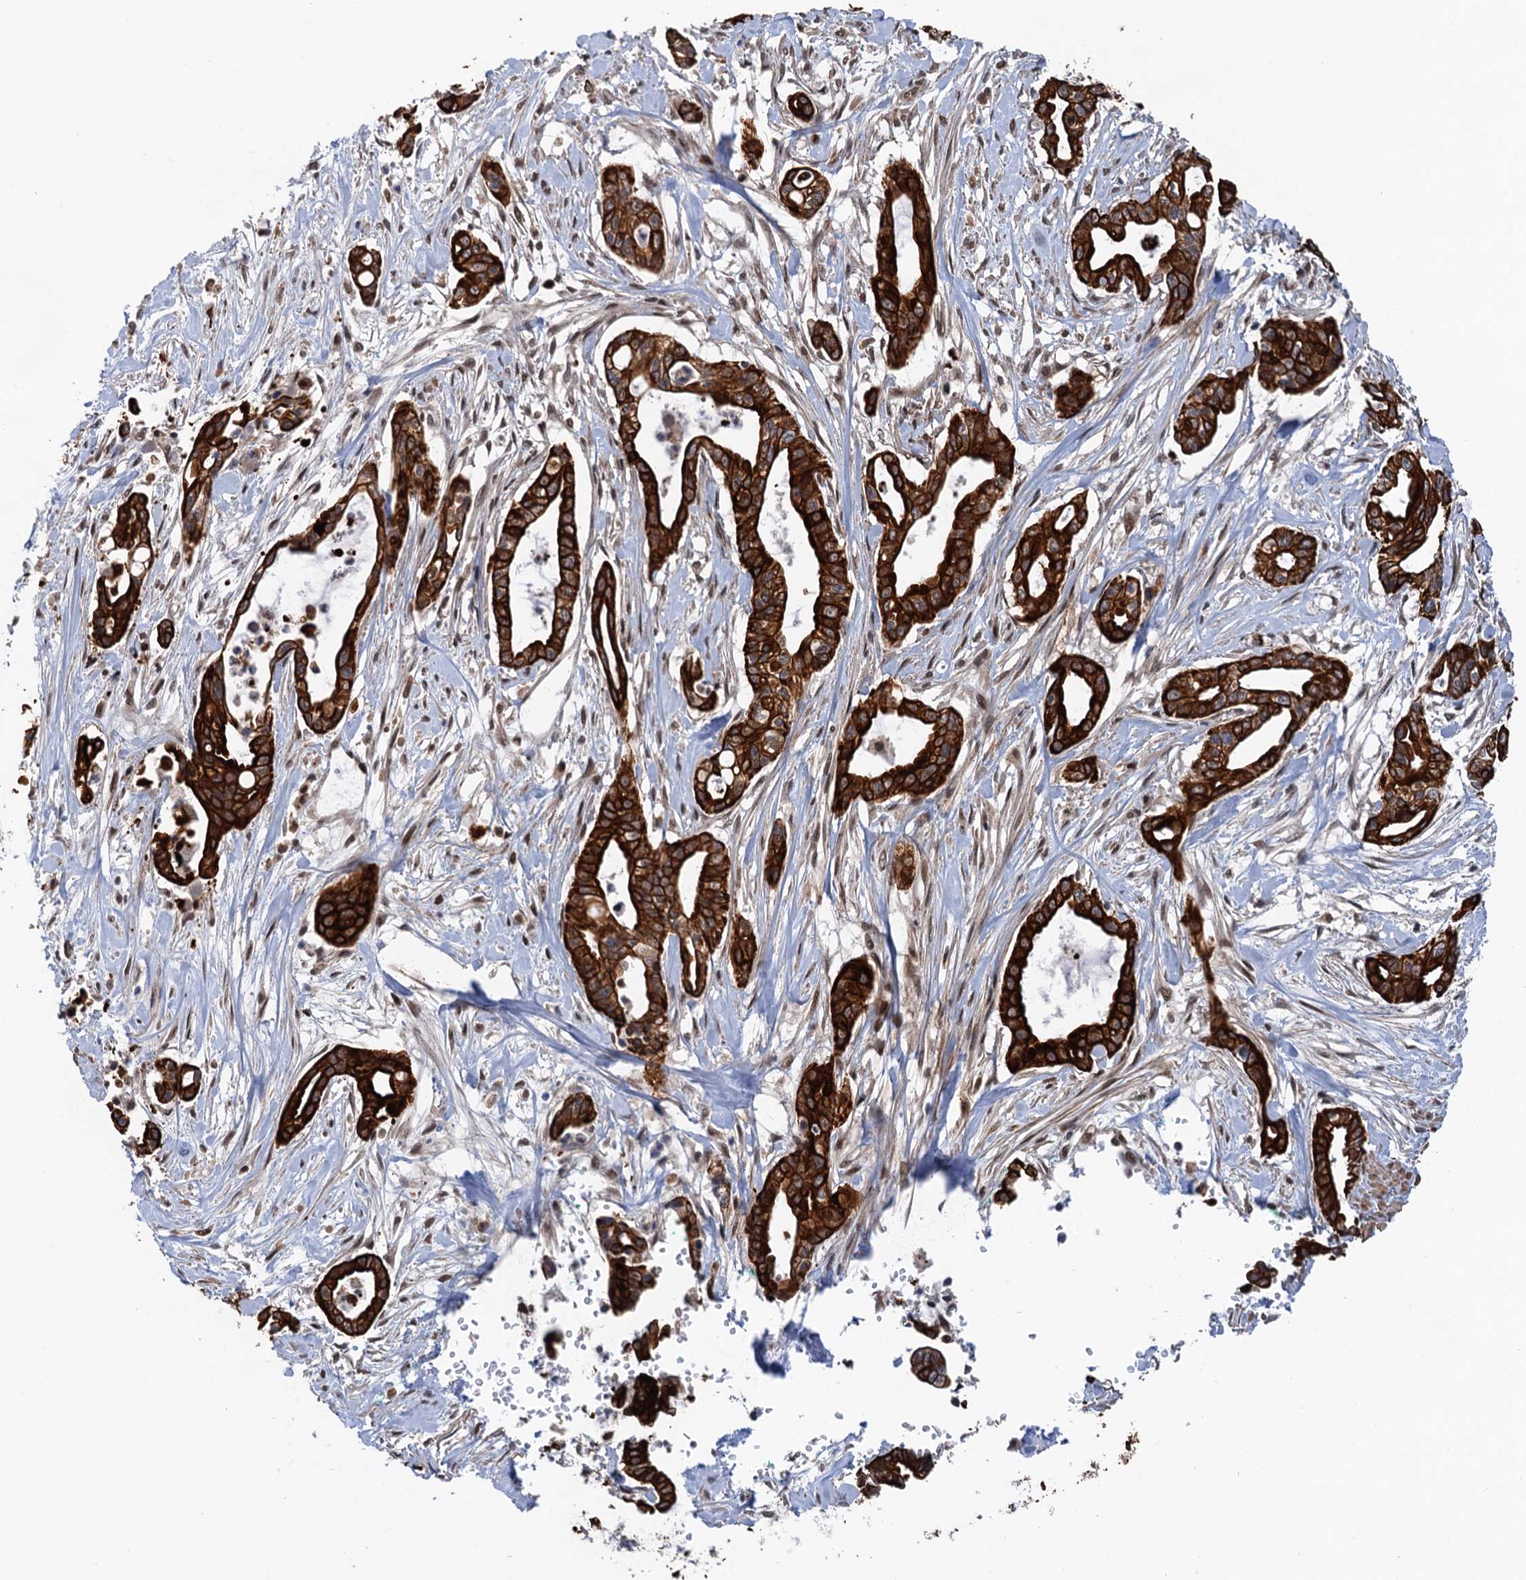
{"staining": {"intensity": "strong", "quantity": ">75%", "location": "cytoplasmic/membranous"}, "tissue": "pancreatic cancer", "cell_type": "Tumor cells", "image_type": "cancer", "snomed": [{"axis": "morphology", "description": "Adenocarcinoma, NOS"}, {"axis": "topography", "description": "Pancreas"}], "caption": "This is an image of immunohistochemistry staining of adenocarcinoma (pancreatic), which shows strong positivity in the cytoplasmic/membranous of tumor cells.", "gene": "TTC31", "patient": {"sex": "male", "age": 68}}